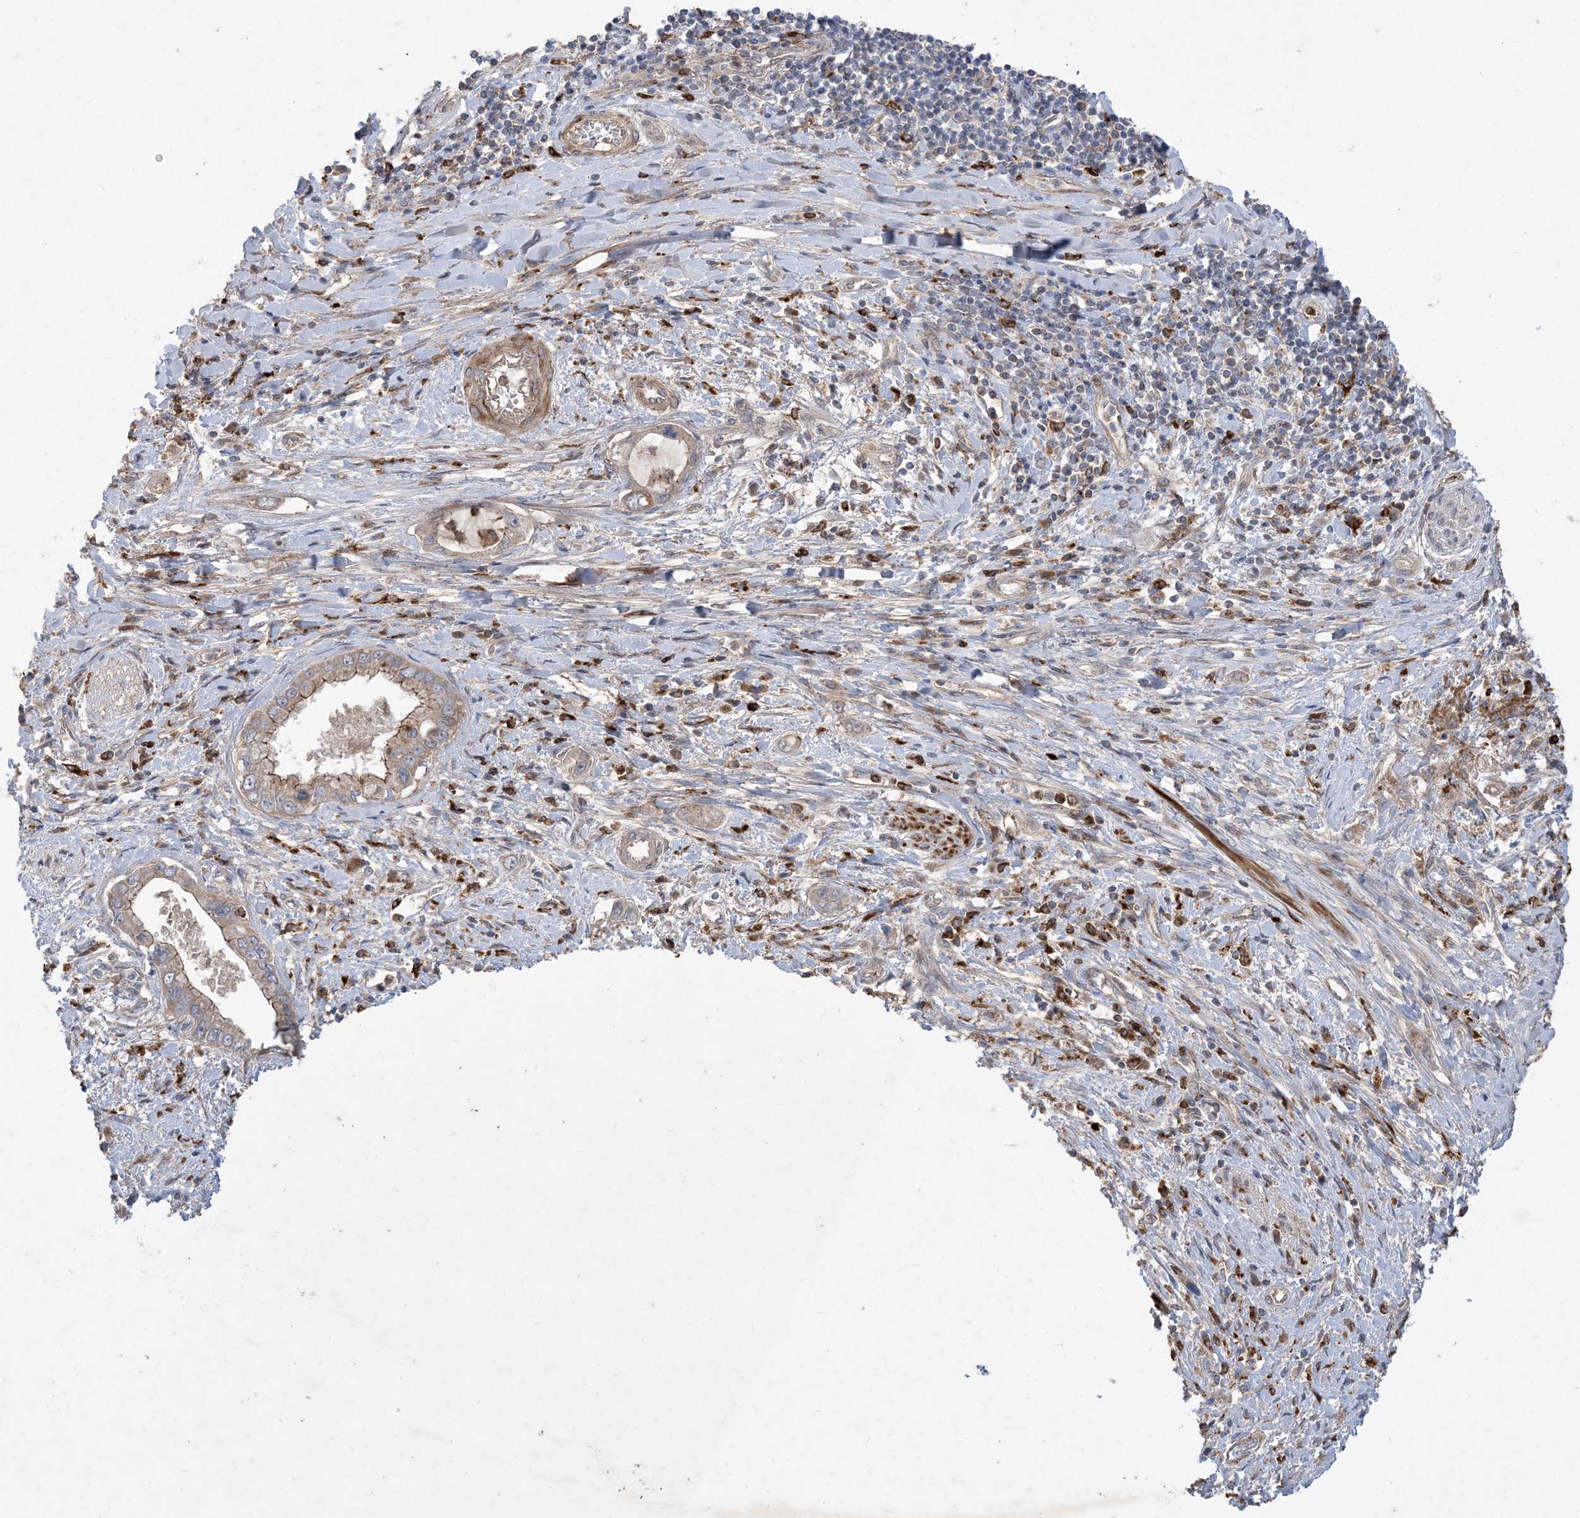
{"staining": {"intensity": "weak", "quantity": "<25%", "location": "cytoplasmic/membranous"}, "tissue": "pancreatic cancer", "cell_type": "Tumor cells", "image_type": "cancer", "snomed": [{"axis": "morphology", "description": "Inflammation, NOS"}, {"axis": "morphology", "description": "Adenocarcinoma, NOS"}, {"axis": "topography", "description": "Pancreas"}], "caption": "This is a photomicrograph of immunohistochemistry staining of pancreatic adenocarcinoma, which shows no expression in tumor cells.", "gene": "MASP2", "patient": {"sex": "female", "age": 56}}